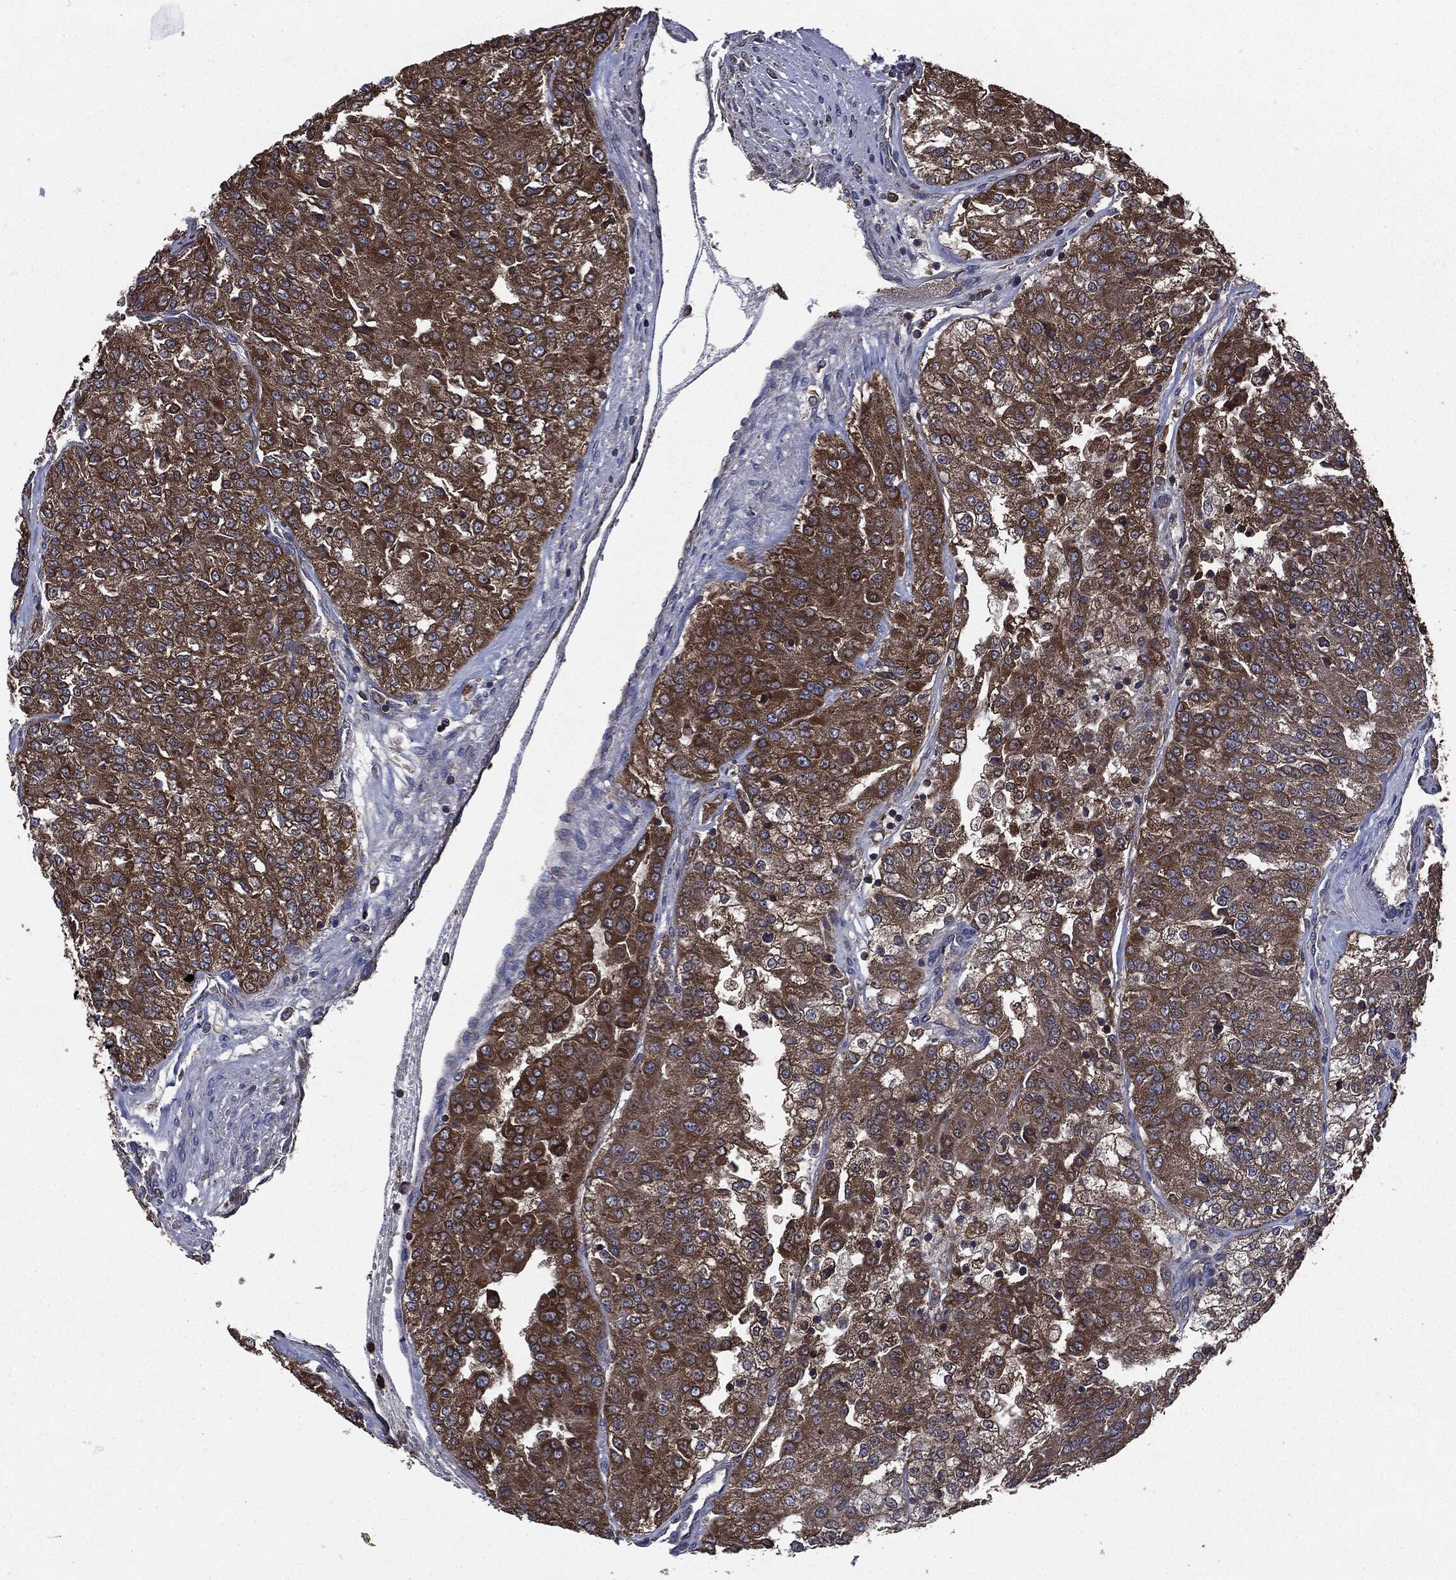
{"staining": {"intensity": "strong", "quantity": "25%-75%", "location": "cytoplasmic/membranous"}, "tissue": "renal cancer", "cell_type": "Tumor cells", "image_type": "cancer", "snomed": [{"axis": "morphology", "description": "Adenocarcinoma, NOS"}, {"axis": "topography", "description": "Kidney"}], "caption": "Brown immunohistochemical staining in human adenocarcinoma (renal) exhibits strong cytoplasmic/membranous staining in about 25%-75% of tumor cells.", "gene": "MAPK6", "patient": {"sex": "female", "age": 63}}